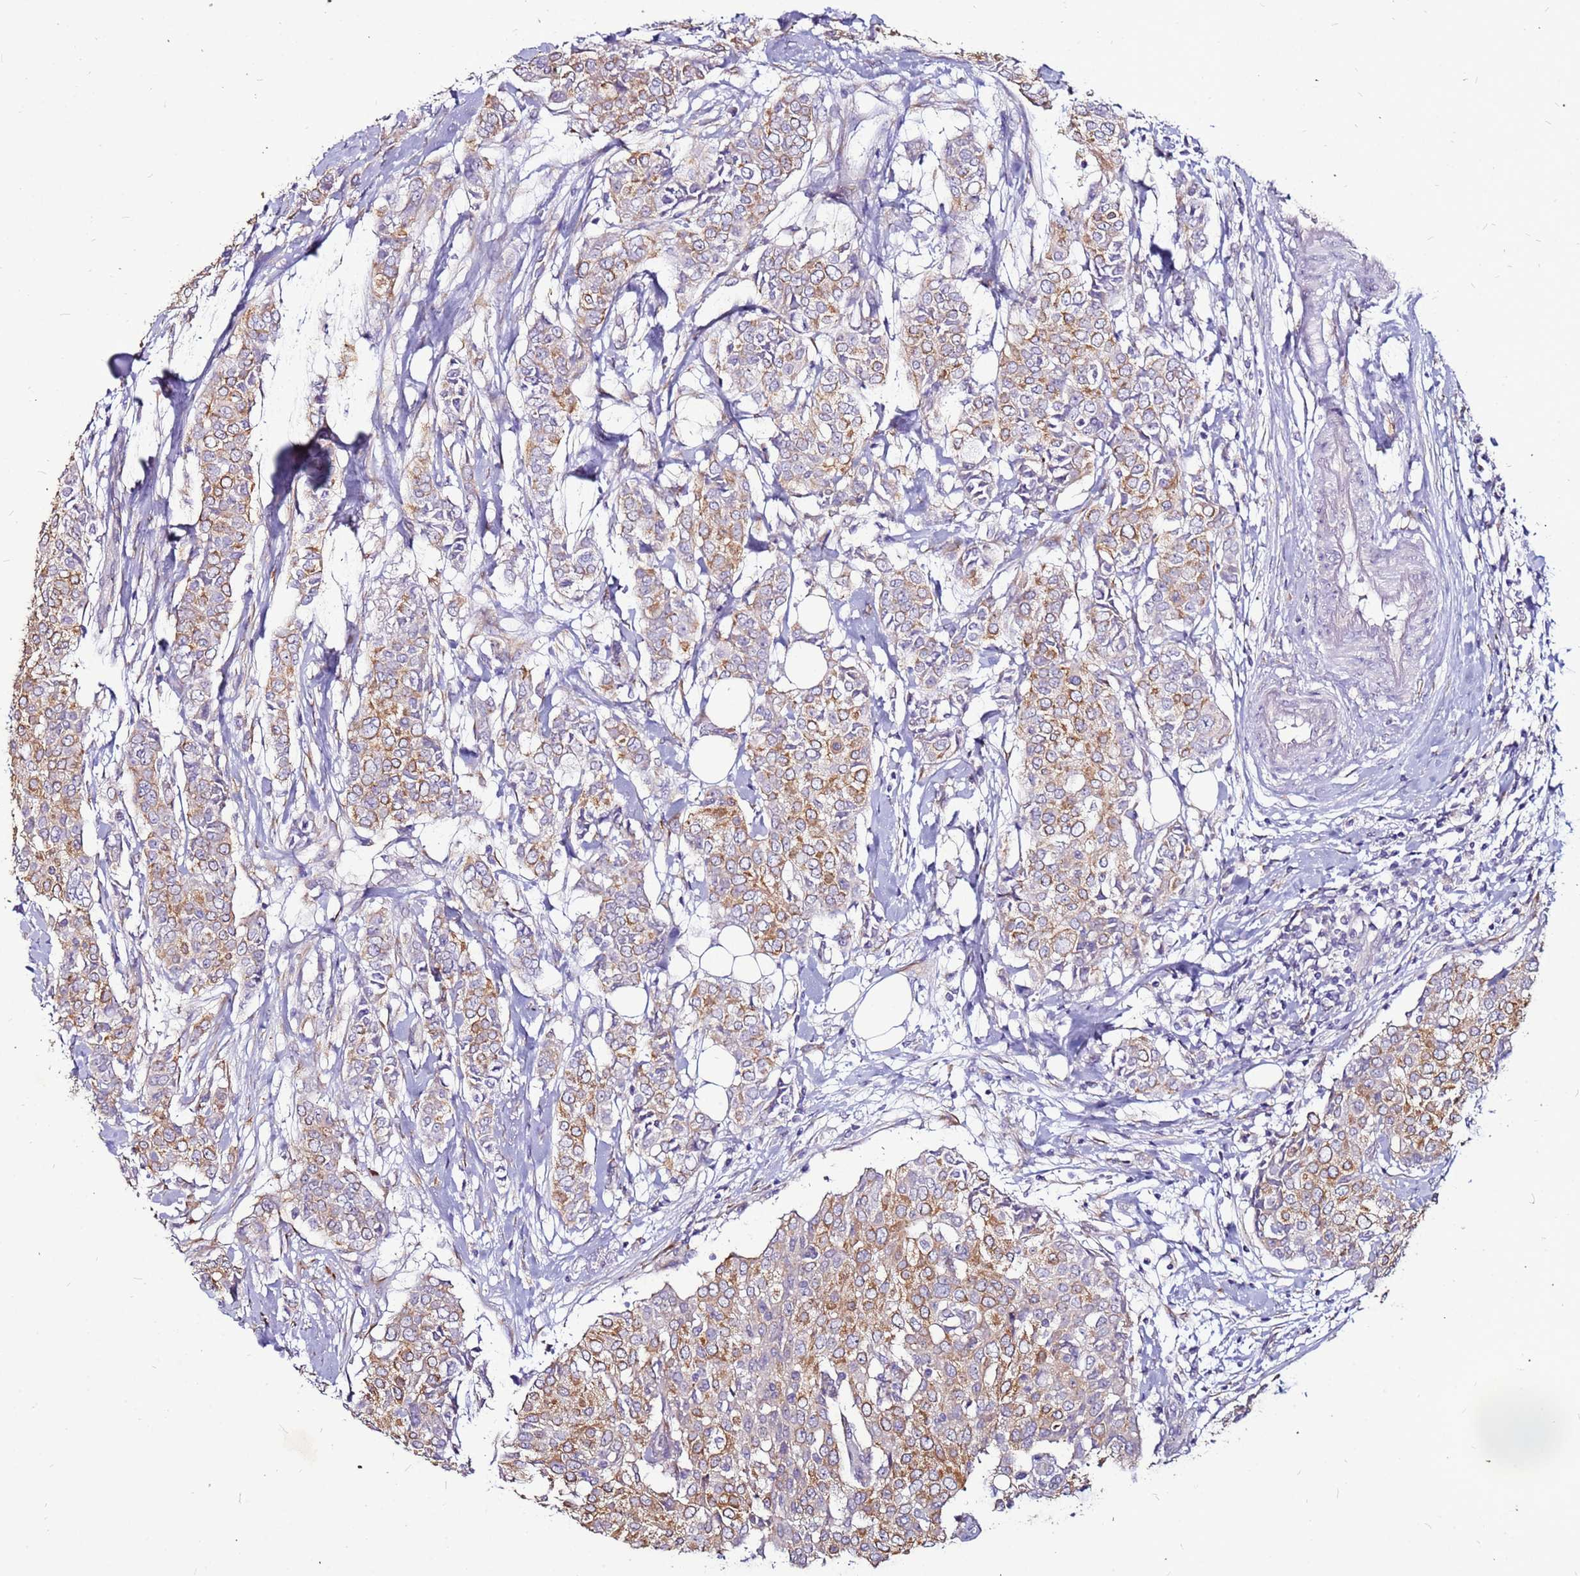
{"staining": {"intensity": "moderate", "quantity": ">75%", "location": "cytoplasmic/membranous"}, "tissue": "breast cancer", "cell_type": "Tumor cells", "image_type": "cancer", "snomed": [{"axis": "morphology", "description": "Lobular carcinoma"}, {"axis": "topography", "description": "Breast"}], "caption": "Protein expression analysis of breast cancer (lobular carcinoma) exhibits moderate cytoplasmic/membranous positivity in about >75% of tumor cells. Ihc stains the protein in brown and the nuclei are stained blue.", "gene": "SLC44A3", "patient": {"sex": "female", "age": 51}}